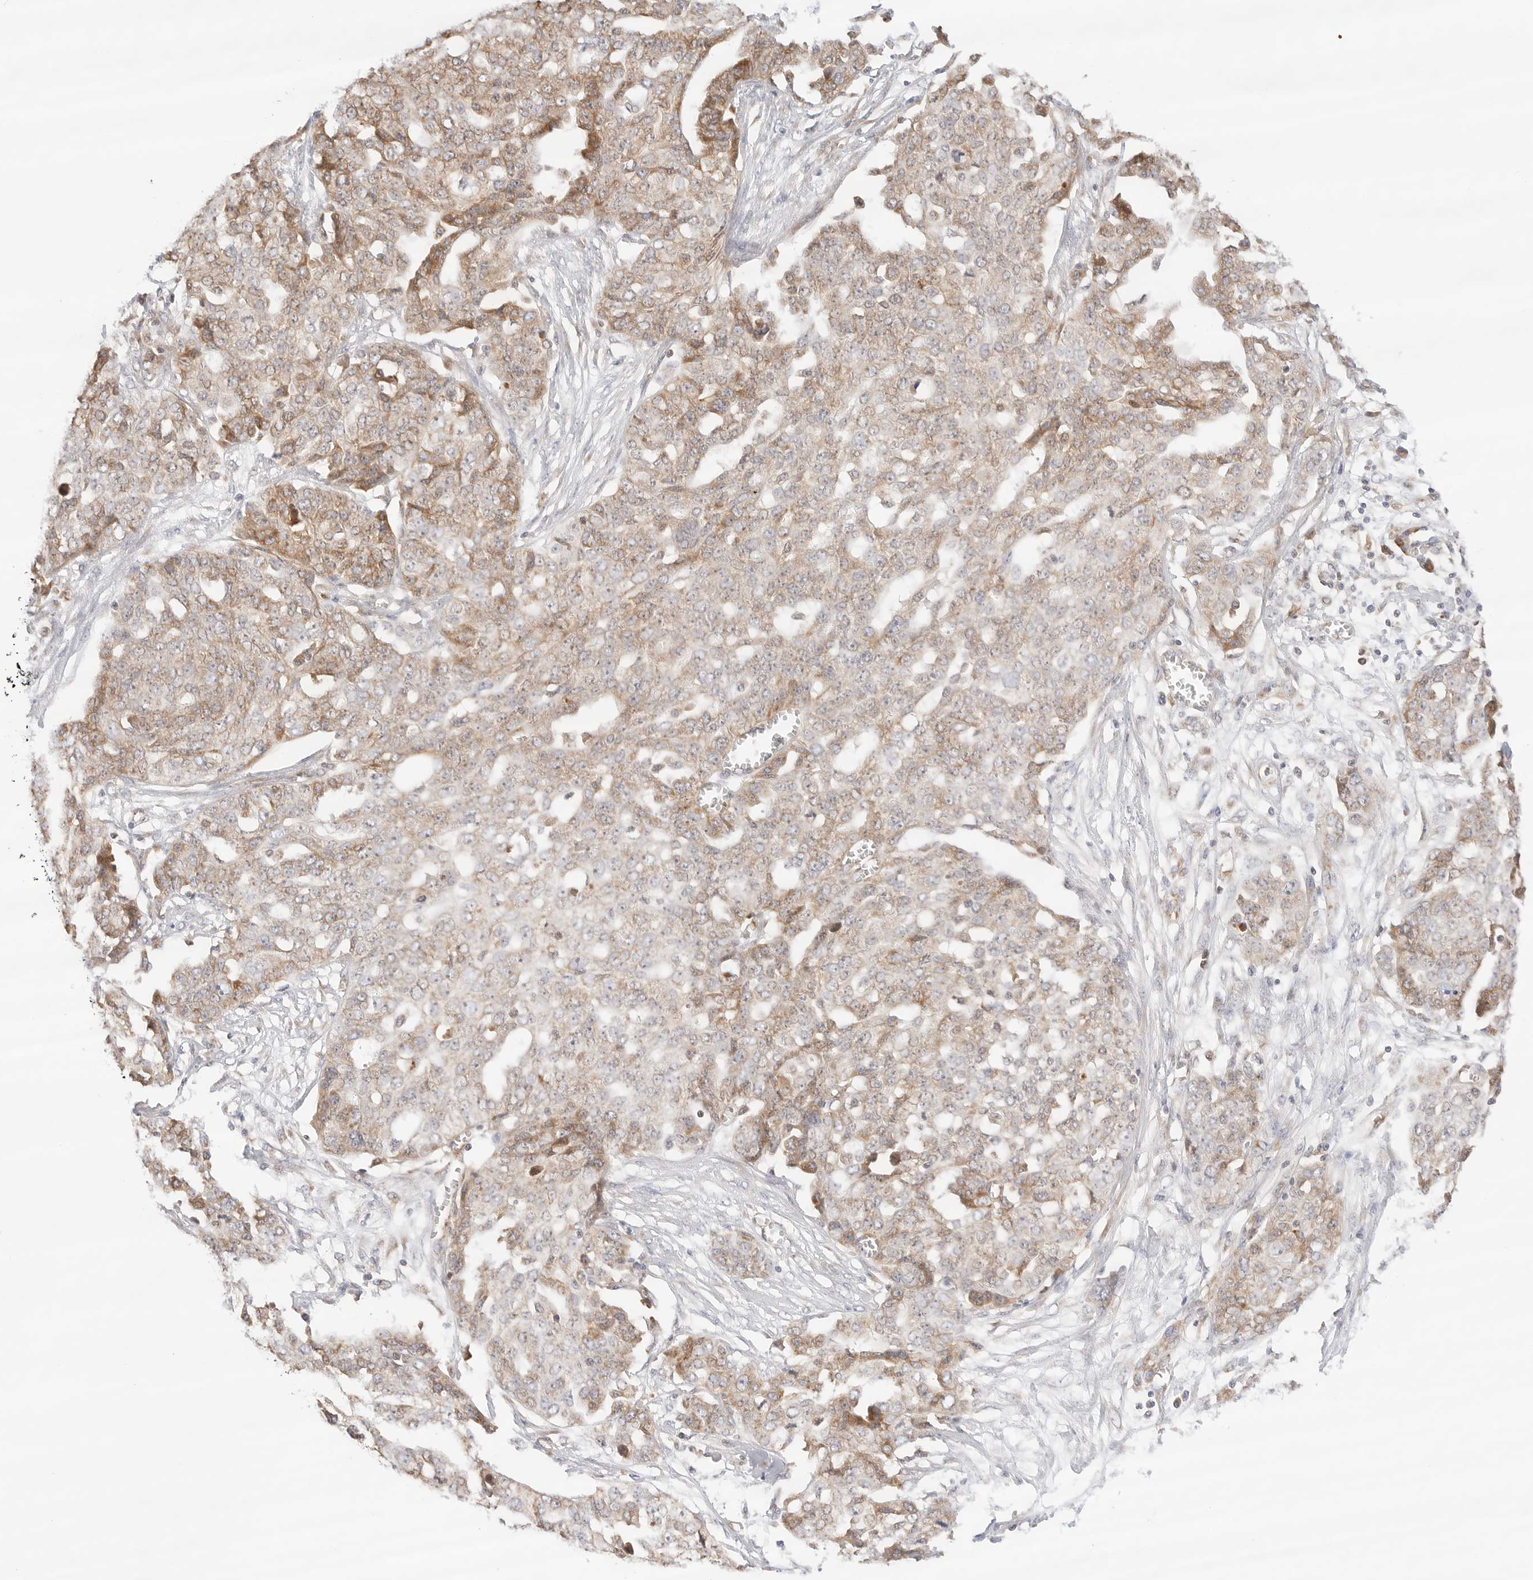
{"staining": {"intensity": "moderate", "quantity": "<25%", "location": "cytoplasmic/membranous"}, "tissue": "ovarian cancer", "cell_type": "Tumor cells", "image_type": "cancer", "snomed": [{"axis": "morphology", "description": "Cystadenocarcinoma, serous, NOS"}, {"axis": "topography", "description": "Soft tissue"}, {"axis": "topography", "description": "Ovary"}], "caption": "Ovarian serous cystadenocarcinoma tissue reveals moderate cytoplasmic/membranous staining in approximately <25% of tumor cells The staining was performed using DAB, with brown indicating positive protein expression. Nuclei are stained blue with hematoxylin.", "gene": "ERO1B", "patient": {"sex": "female", "age": 57}}